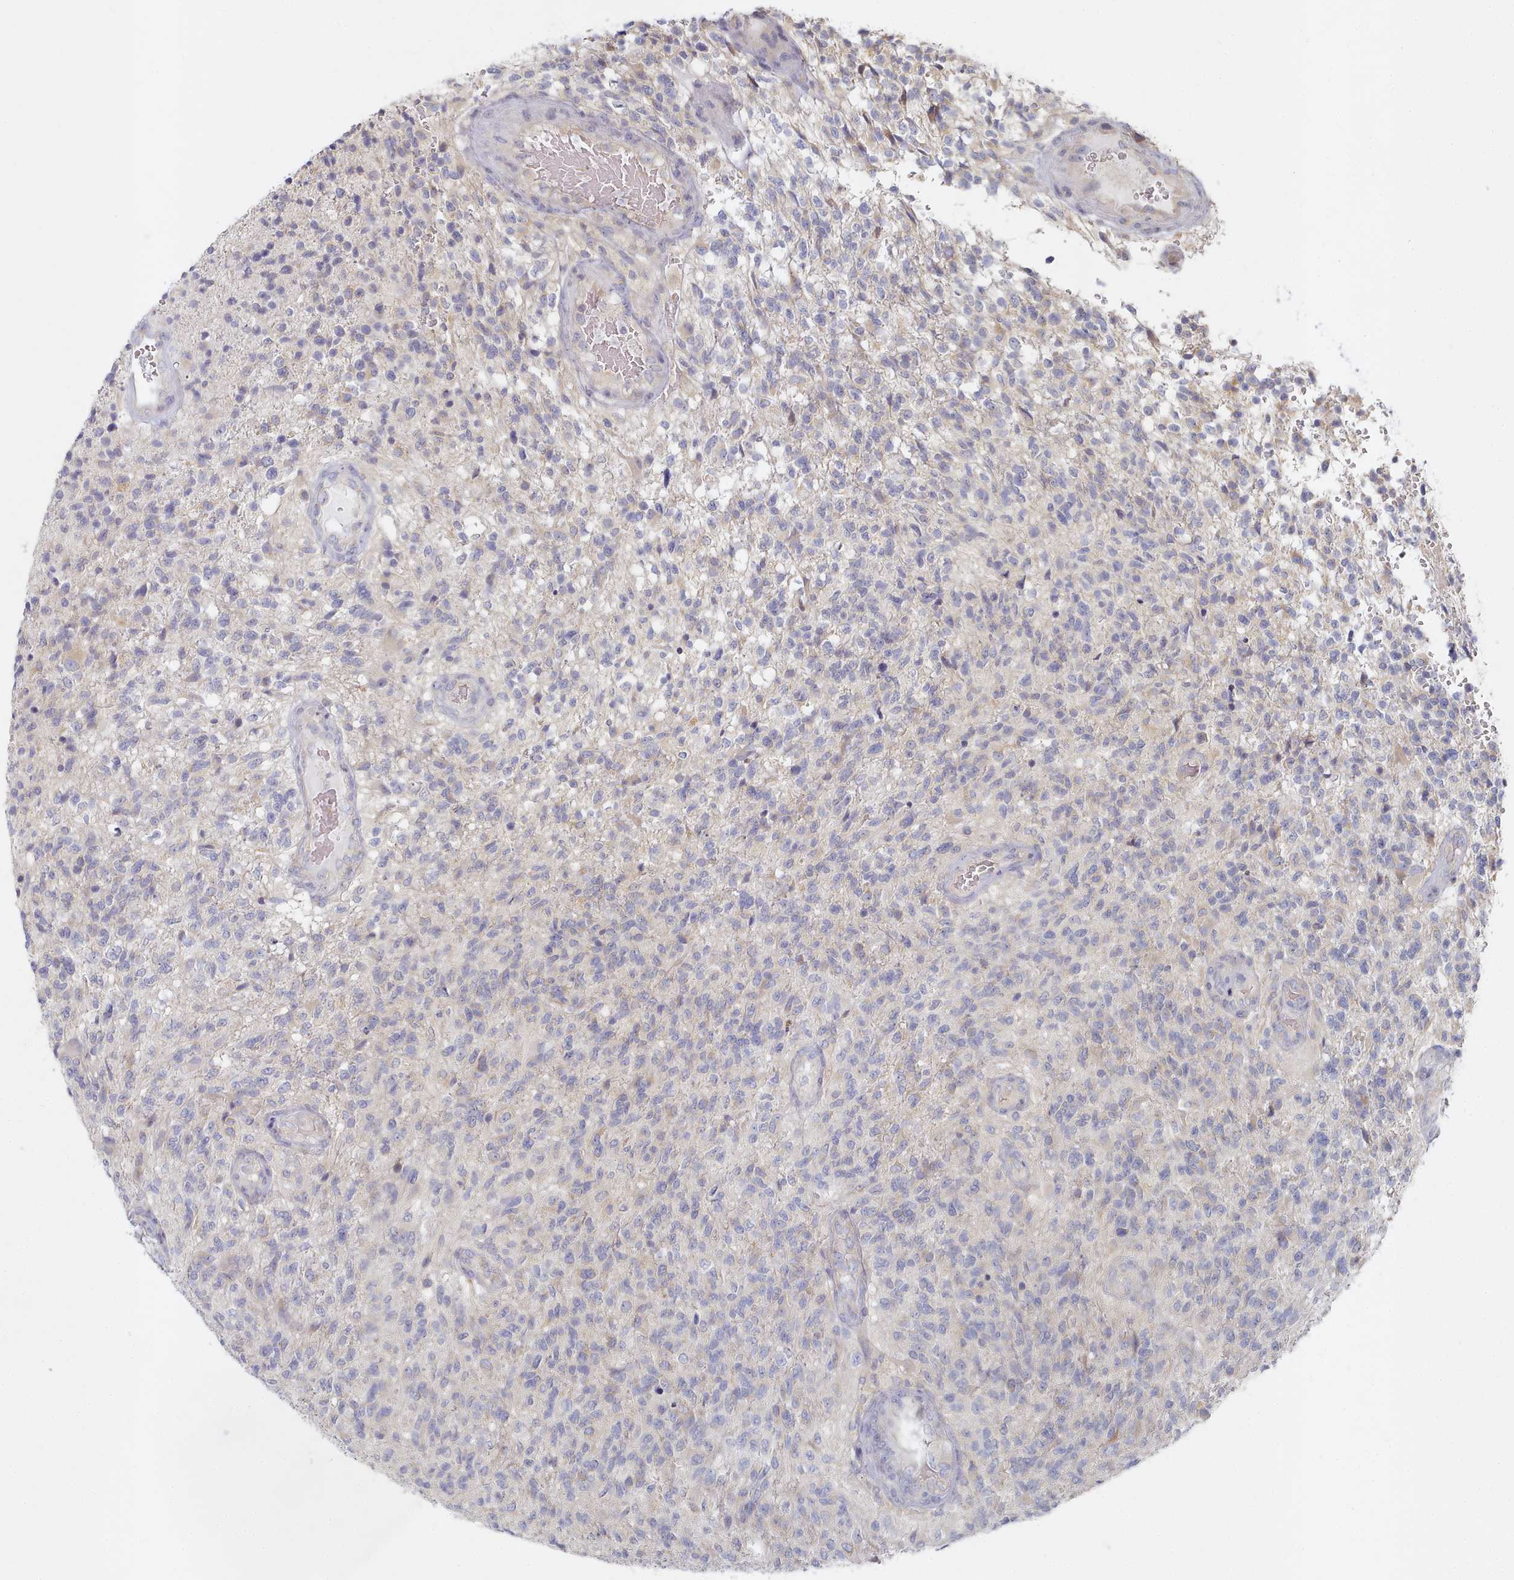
{"staining": {"intensity": "negative", "quantity": "none", "location": "none"}, "tissue": "glioma", "cell_type": "Tumor cells", "image_type": "cancer", "snomed": [{"axis": "morphology", "description": "Glioma, malignant, High grade"}, {"axis": "topography", "description": "Brain"}], "caption": "Micrograph shows no protein staining in tumor cells of malignant glioma (high-grade) tissue. Nuclei are stained in blue.", "gene": "TYW1B", "patient": {"sex": "male", "age": 56}}